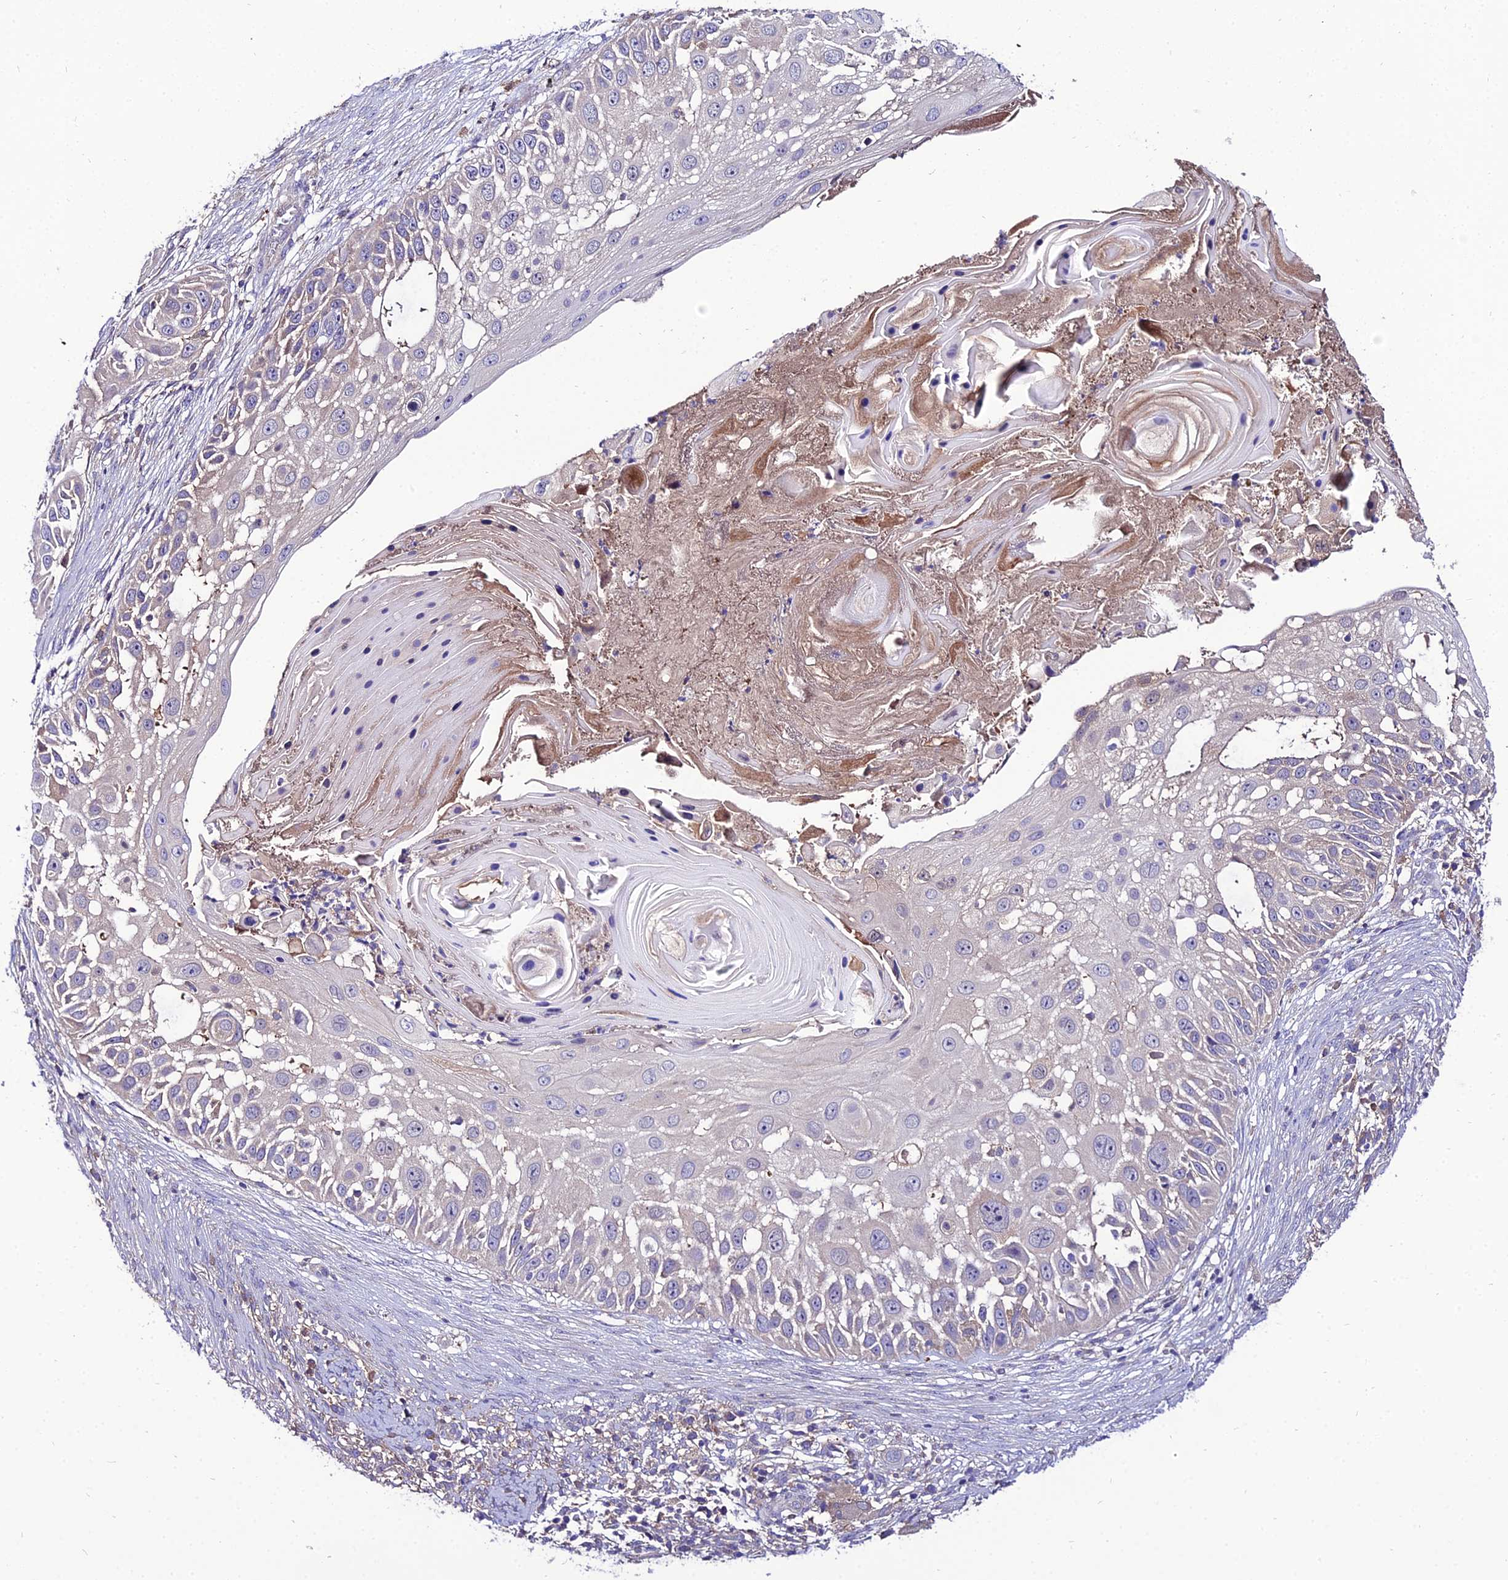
{"staining": {"intensity": "negative", "quantity": "none", "location": "none"}, "tissue": "skin cancer", "cell_type": "Tumor cells", "image_type": "cancer", "snomed": [{"axis": "morphology", "description": "Squamous cell carcinoma, NOS"}, {"axis": "topography", "description": "Skin"}], "caption": "A photomicrograph of human skin cancer (squamous cell carcinoma) is negative for staining in tumor cells.", "gene": "C2orf69", "patient": {"sex": "female", "age": 44}}